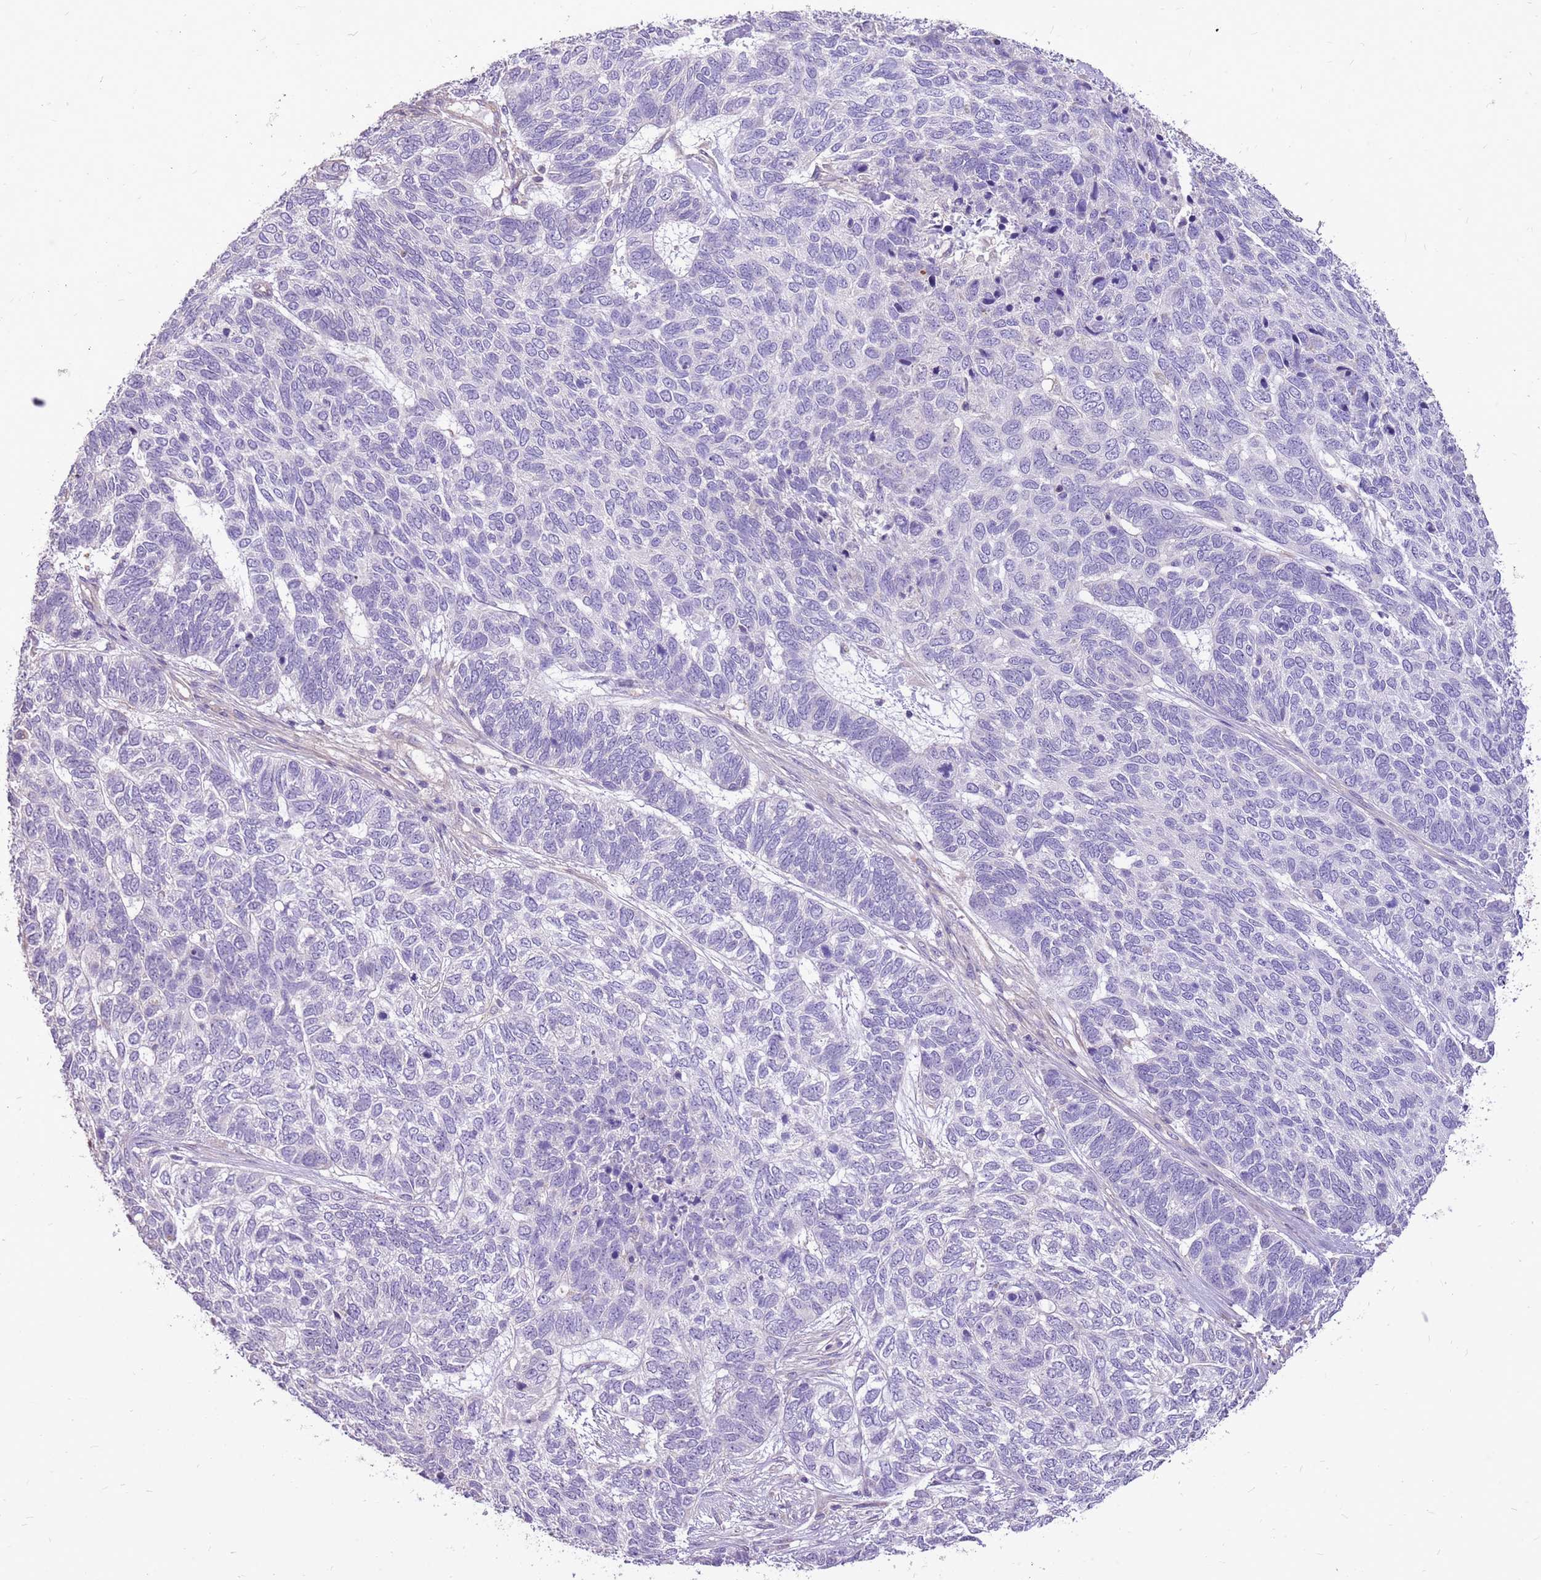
{"staining": {"intensity": "negative", "quantity": "none", "location": "none"}, "tissue": "skin cancer", "cell_type": "Tumor cells", "image_type": "cancer", "snomed": [{"axis": "morphology", "description": "Basal cell carcinoma"}, {"axis": "topography", "description": "Skin"}], "caption": "Photomicrograph shows no protein positivity in tumor cells of skin cancer (basal cell carcinoma) tissue.", "gene": "WASHC4", "patient": {"sex": "female", "age": 65}}